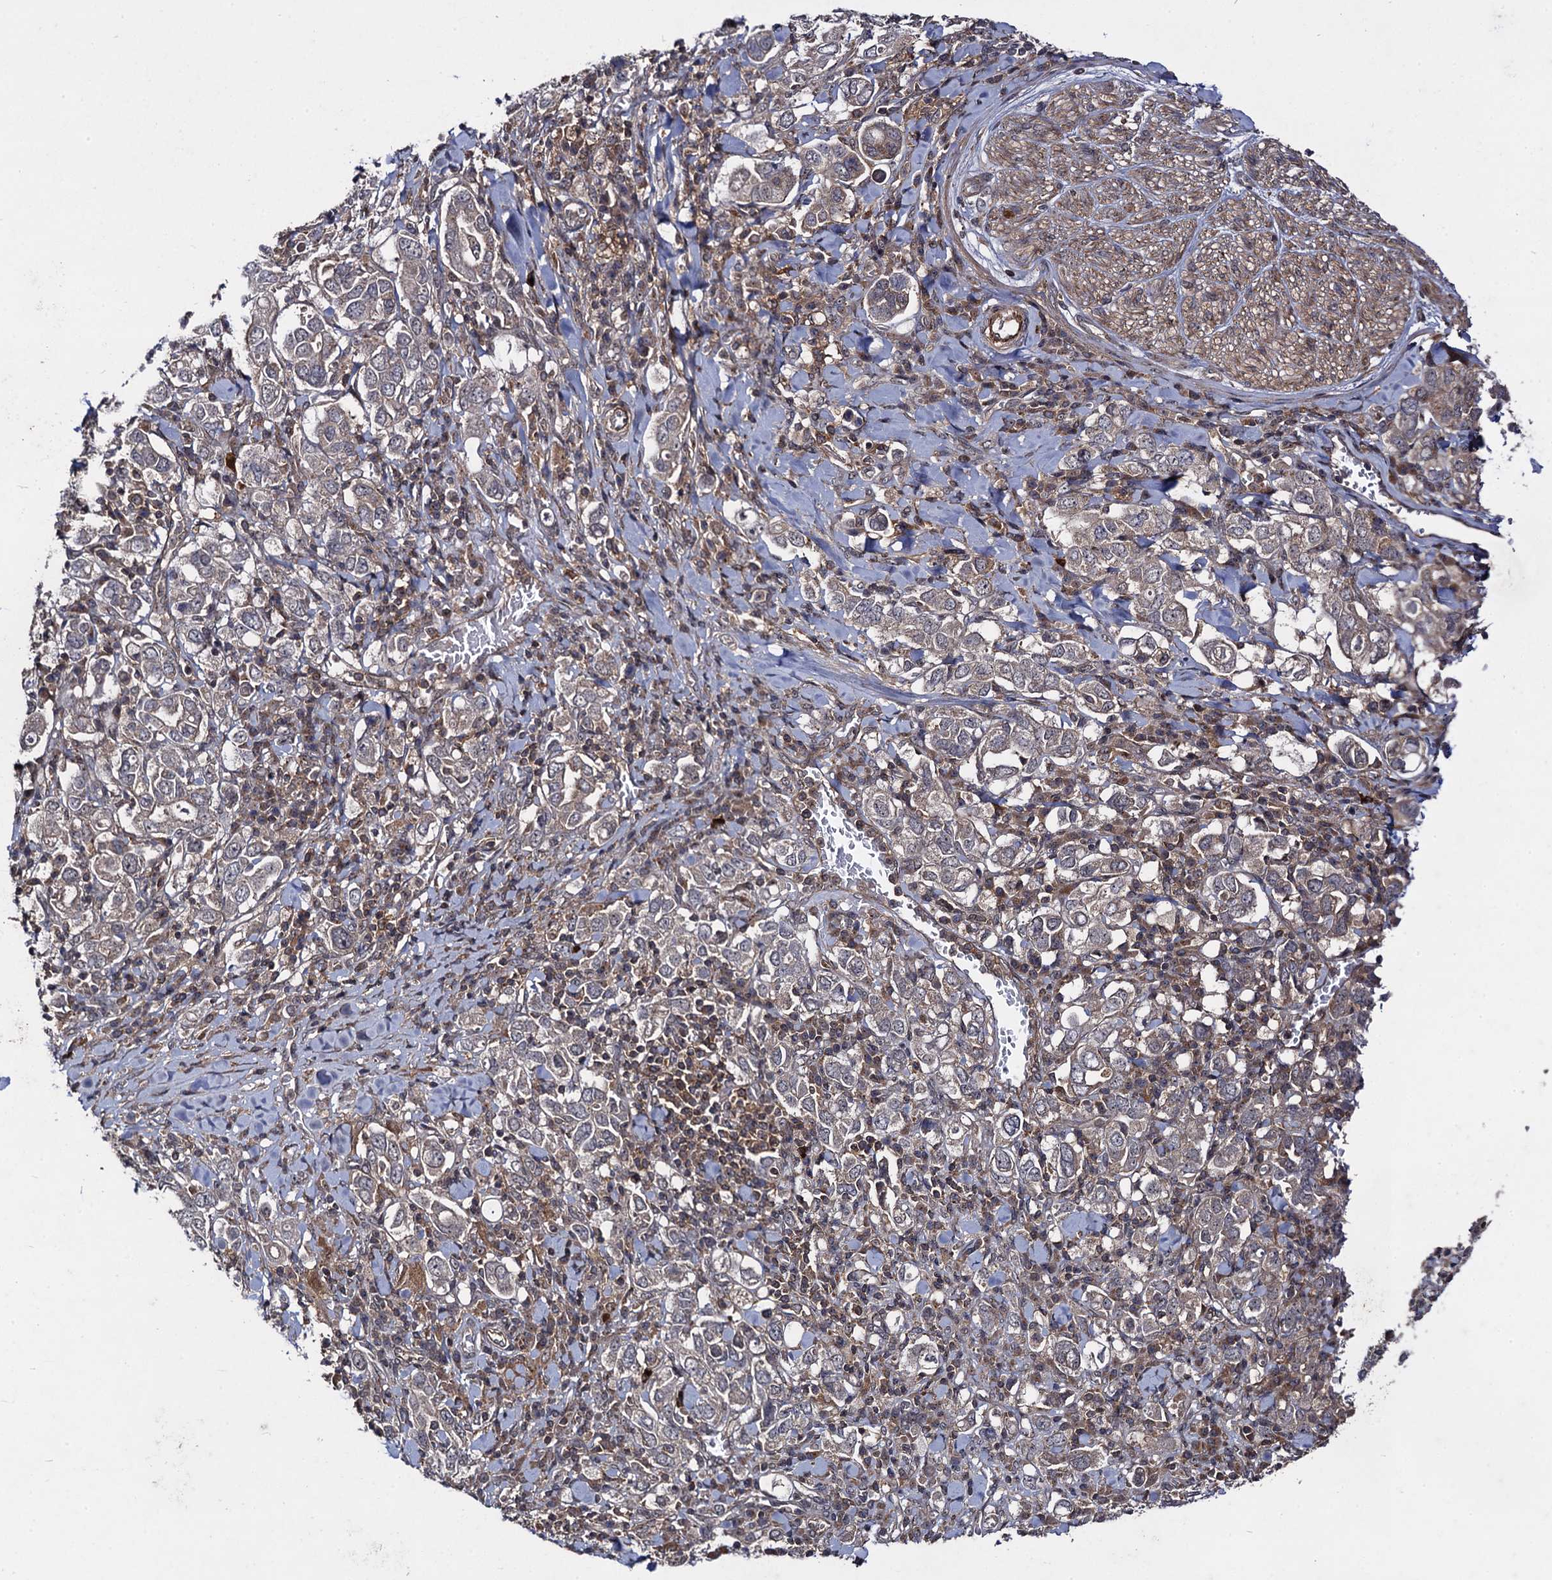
{"staining": {"intensity": "weak", "quantity": "25%-75%", "location": "cytoplasmic/membranous"}, "tissue": "stomach cancer", "cell_type": "Tumor cells", "image_type": "cancer", "snomed": [{"axis": "morphology", "description": "Adenocarcinoma, NOS"}, {"axis": "topography", "description": "Stomach, upper"}], "caption": "A micrograph of human stomach cancer (adenocarcinoma) stained for a protein reveals weak cytoplasmic/membranous brown staining in tumor cells.", "gene": "KXD1", "patient": {"sex": "male", "age": 62}}